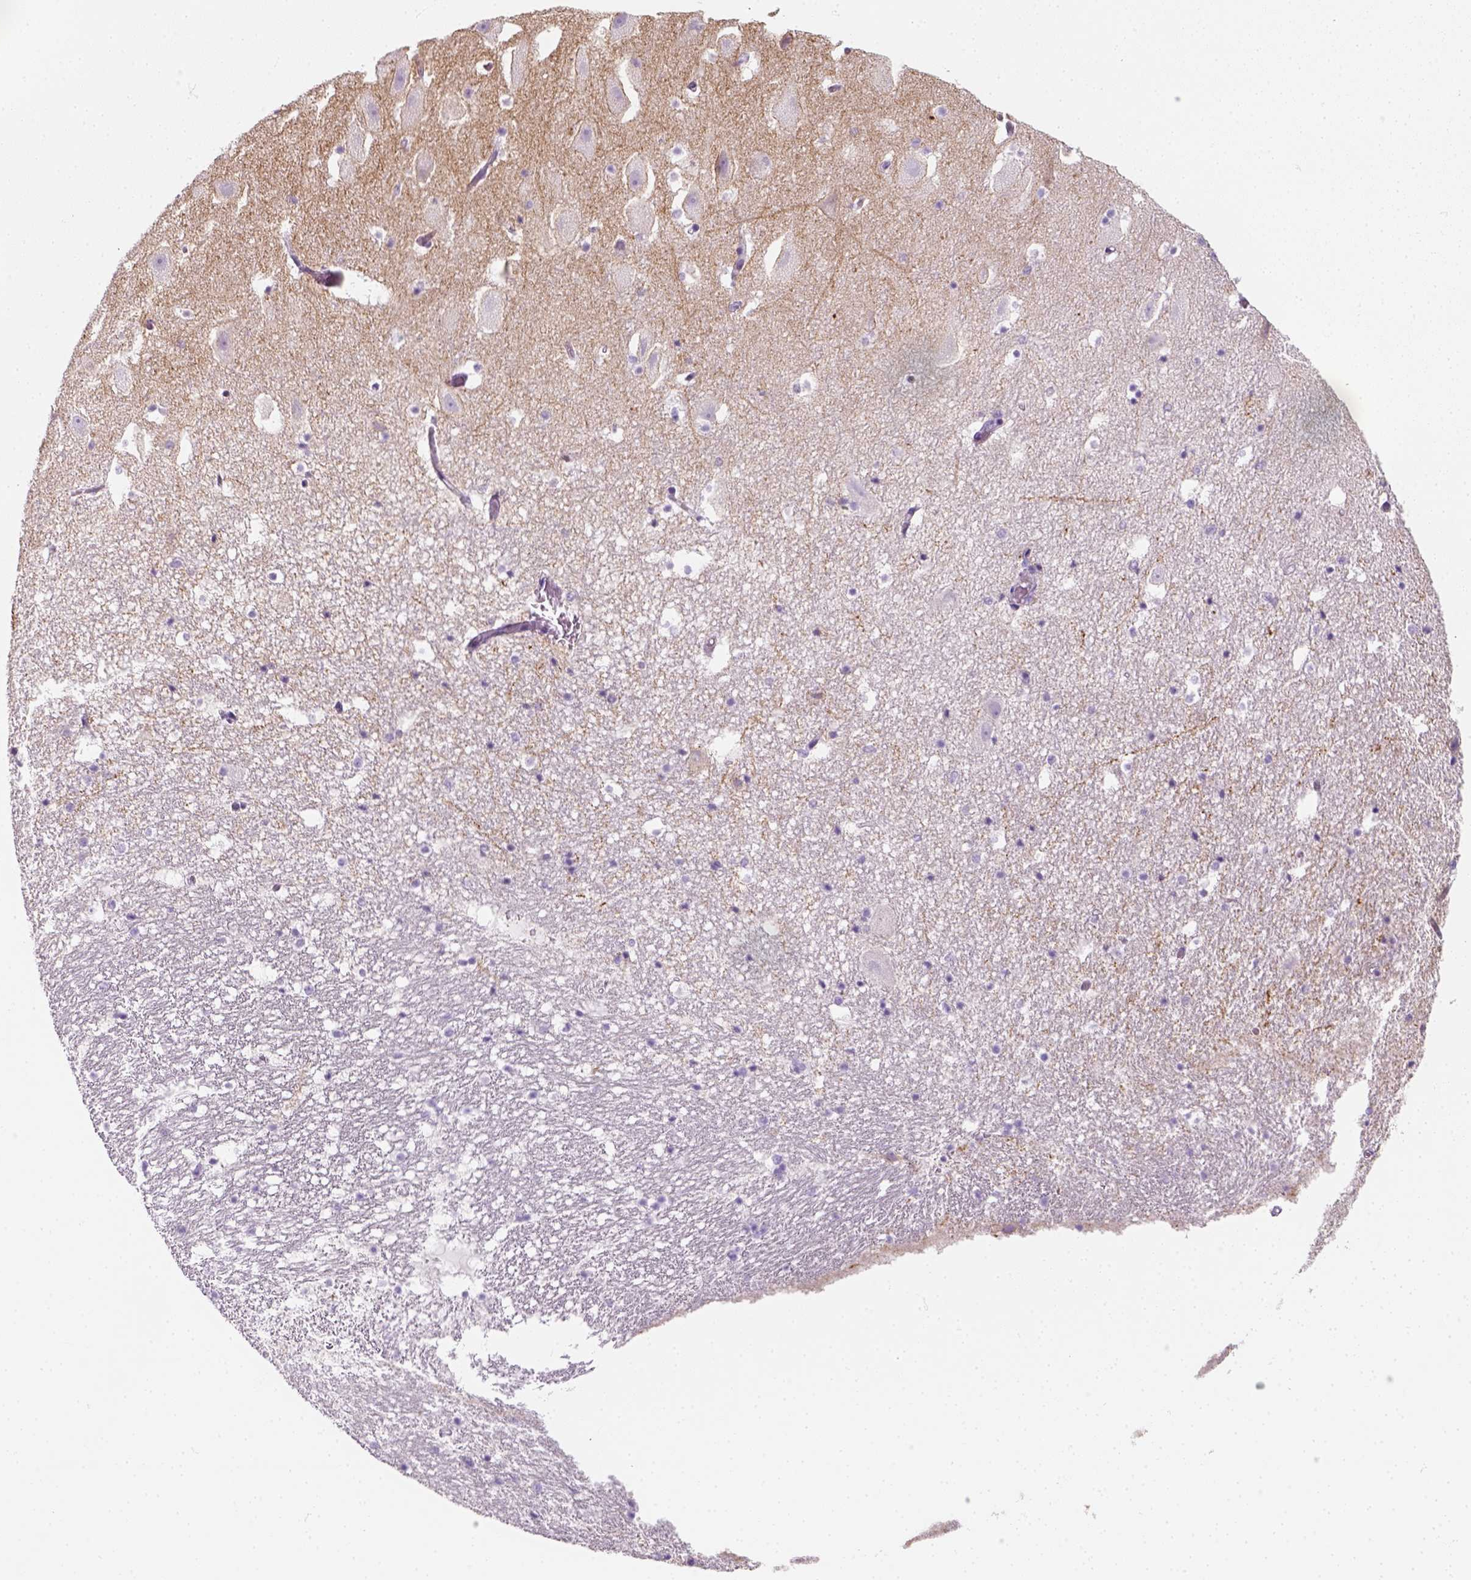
{"staining": {"intensity": "negative", "quantity": "none", "location": "none"}, "tissue": "hippocampus", "cell_type": "Glial cells", "image_type": "normal", "snomed": [{"axis": "morphology", "description": "Normal tissue, NOS"}, {"axis": "topography", "description": "Hippocampus"}], "caption": "This is an immunohistochemistry (IHC) image of unremarkable human hippocampus. There is no positivity in glial cells.", "gene": "SLC12A5", "patient": {"sex": "male", "age": 26}}